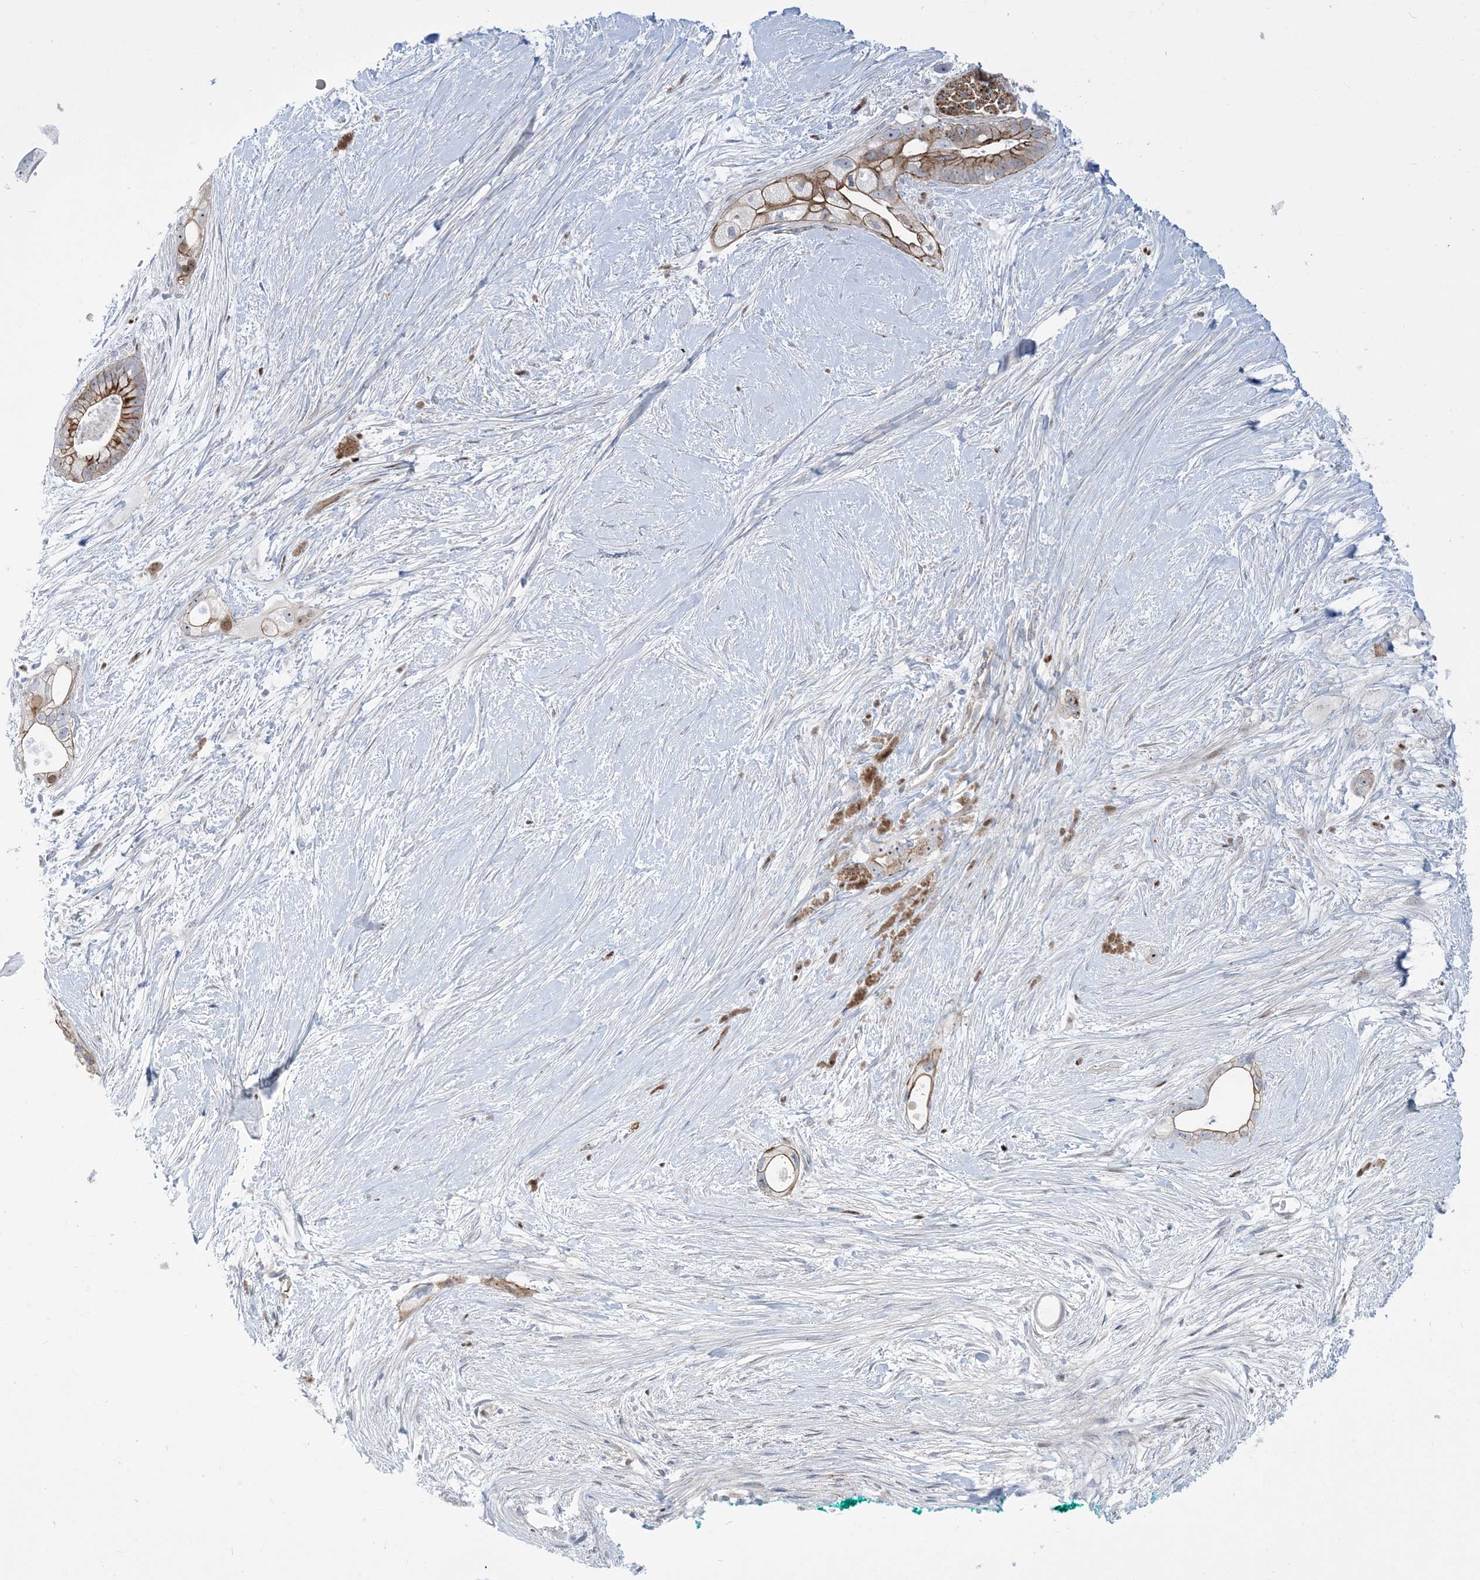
{"staining": {"intensity": "strong", "quantity": ">75%", "location": "cytoplasmic/membranous"}, "tissue": "pancreatic cancer", "cell_type": "Tumor cells", "image_type": "cancer", "snomed": [{"axis": "morphology", "description": "Adenocarcinoma, NOS"}, {"axis": "topography", "description": "Pancreas"}], "caption": "Pancreatic adenocarcinoma was stained to show a protein in brown. There is high levels of strong cytoplasmic/membranous positivity in about >75% of tumor cells.", "gene": "MARS2", "patient": {"sex": "male", "age": 53}}